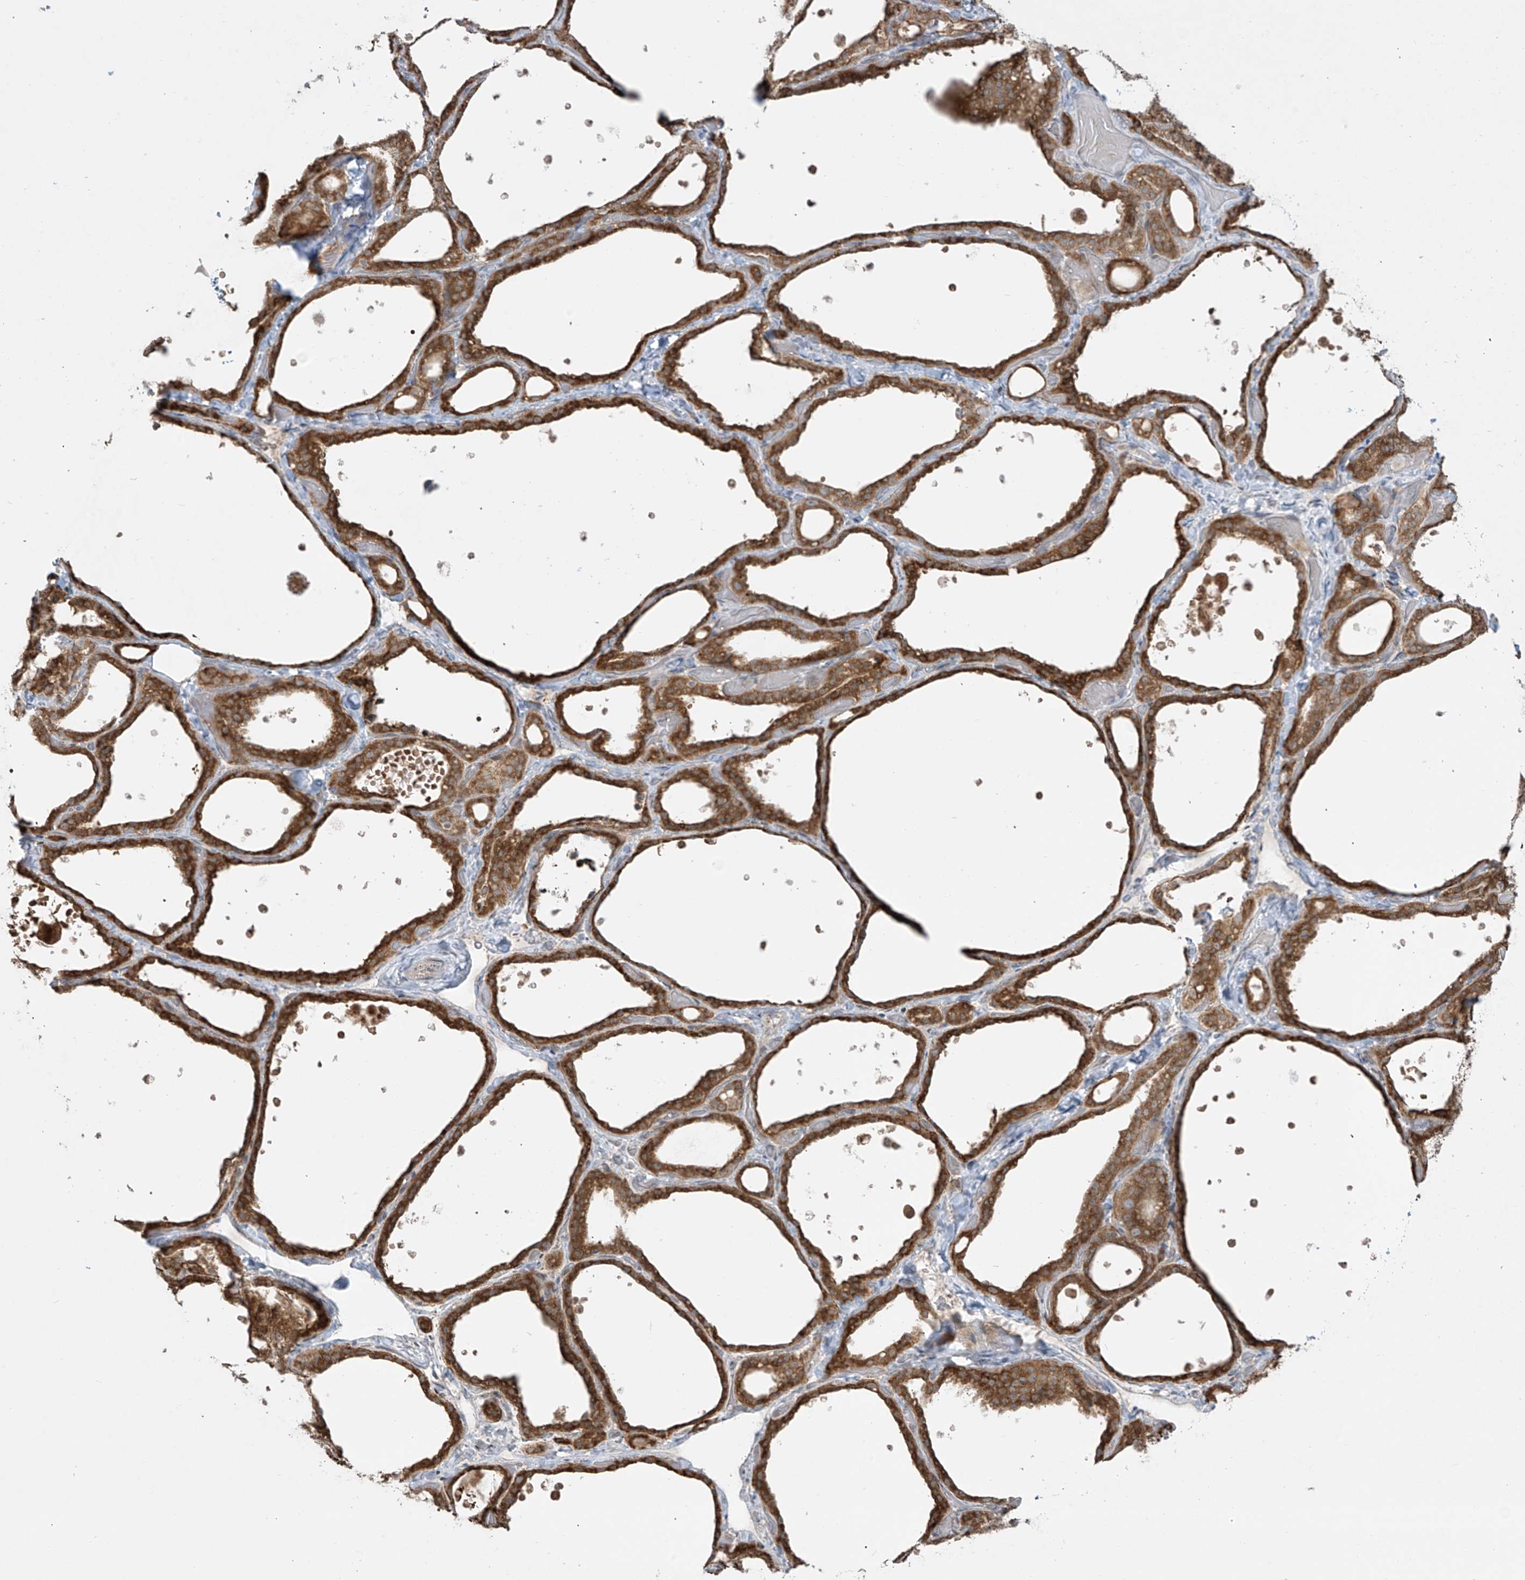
{"staining": {"intensity": "strong", "quantity": ">75%", "location": "cytoplasmic/membranous"}, "tissue": "thyroid gland", "cell_type": "Glandular cells", "image_type": "normal", "snomed": [{"axis": "morphology", "description": "Normal tissue, NOS"}, {"axis": "topography", "description": "Thyroid gland"}], "caption": "A high amount of strong cytoplasmic/membranous positivity is seen in approximately >75% of glandular cells in normal thyroid gland.", "gene": "PPAT", "patient": {"sex": "female", "age": 44}}